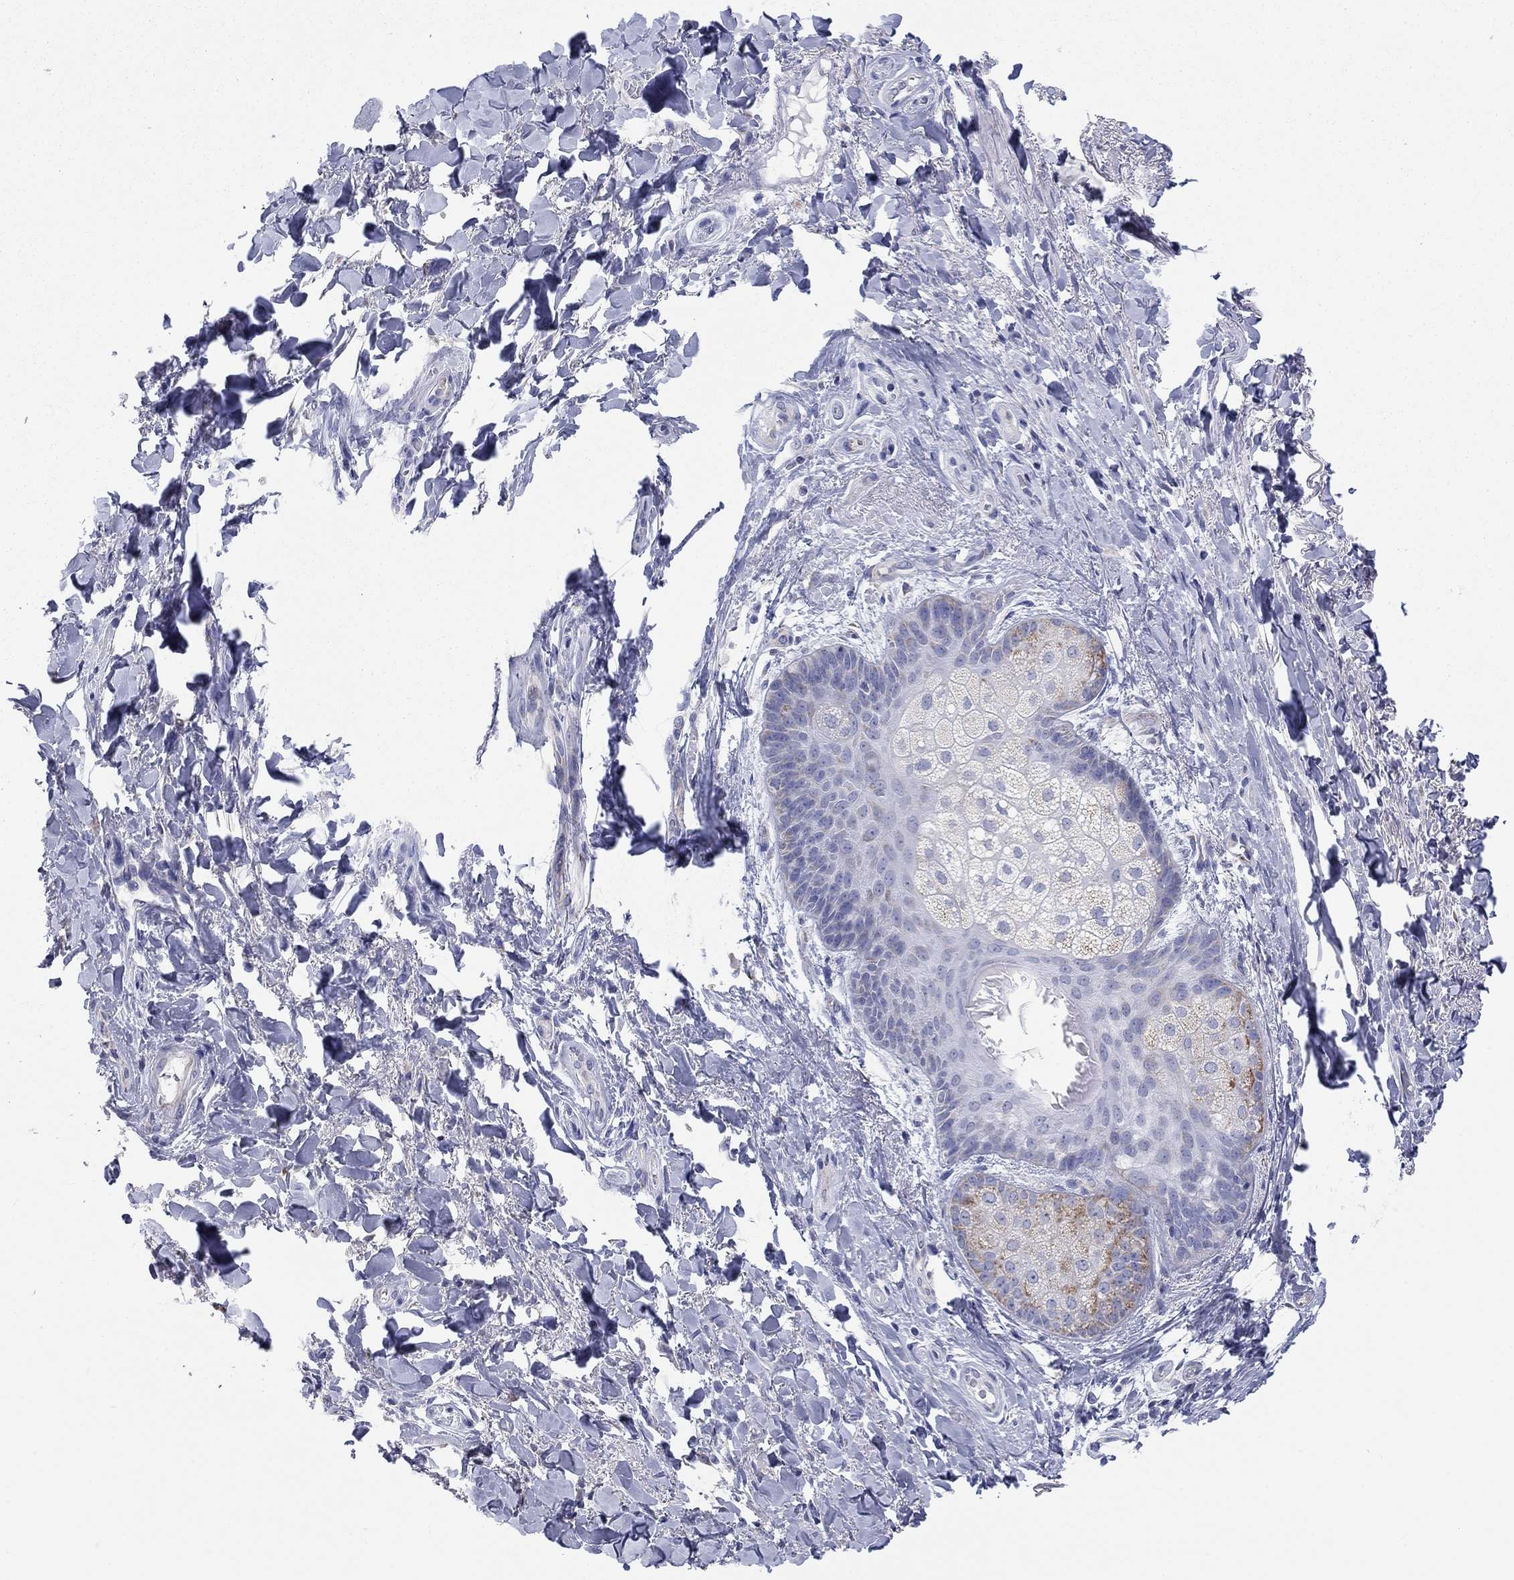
{"staining": {"intensity": "moderate", "quantity": "<25%", "location": "cytoplasmic/membranous"}, "tissue": "skin", "cell_type": "Epidermal cells", "image_type": "normal", "snomed": [{"axis": "morphology", "description": "Normal tissue, NOS"}, {"axis": "topography", "description": "Anal"}, {"axis": "topography", "description": "Peripheral nerve tissue"}], "caption": "Immunohistochemical staining of unremarkable human skin demonstrates moderate cytoplasmic/membranous protein positivity in about <25% of epidermal cells.", "gene": "MGST3", "patient": {"sex": "male", "age": 53}}